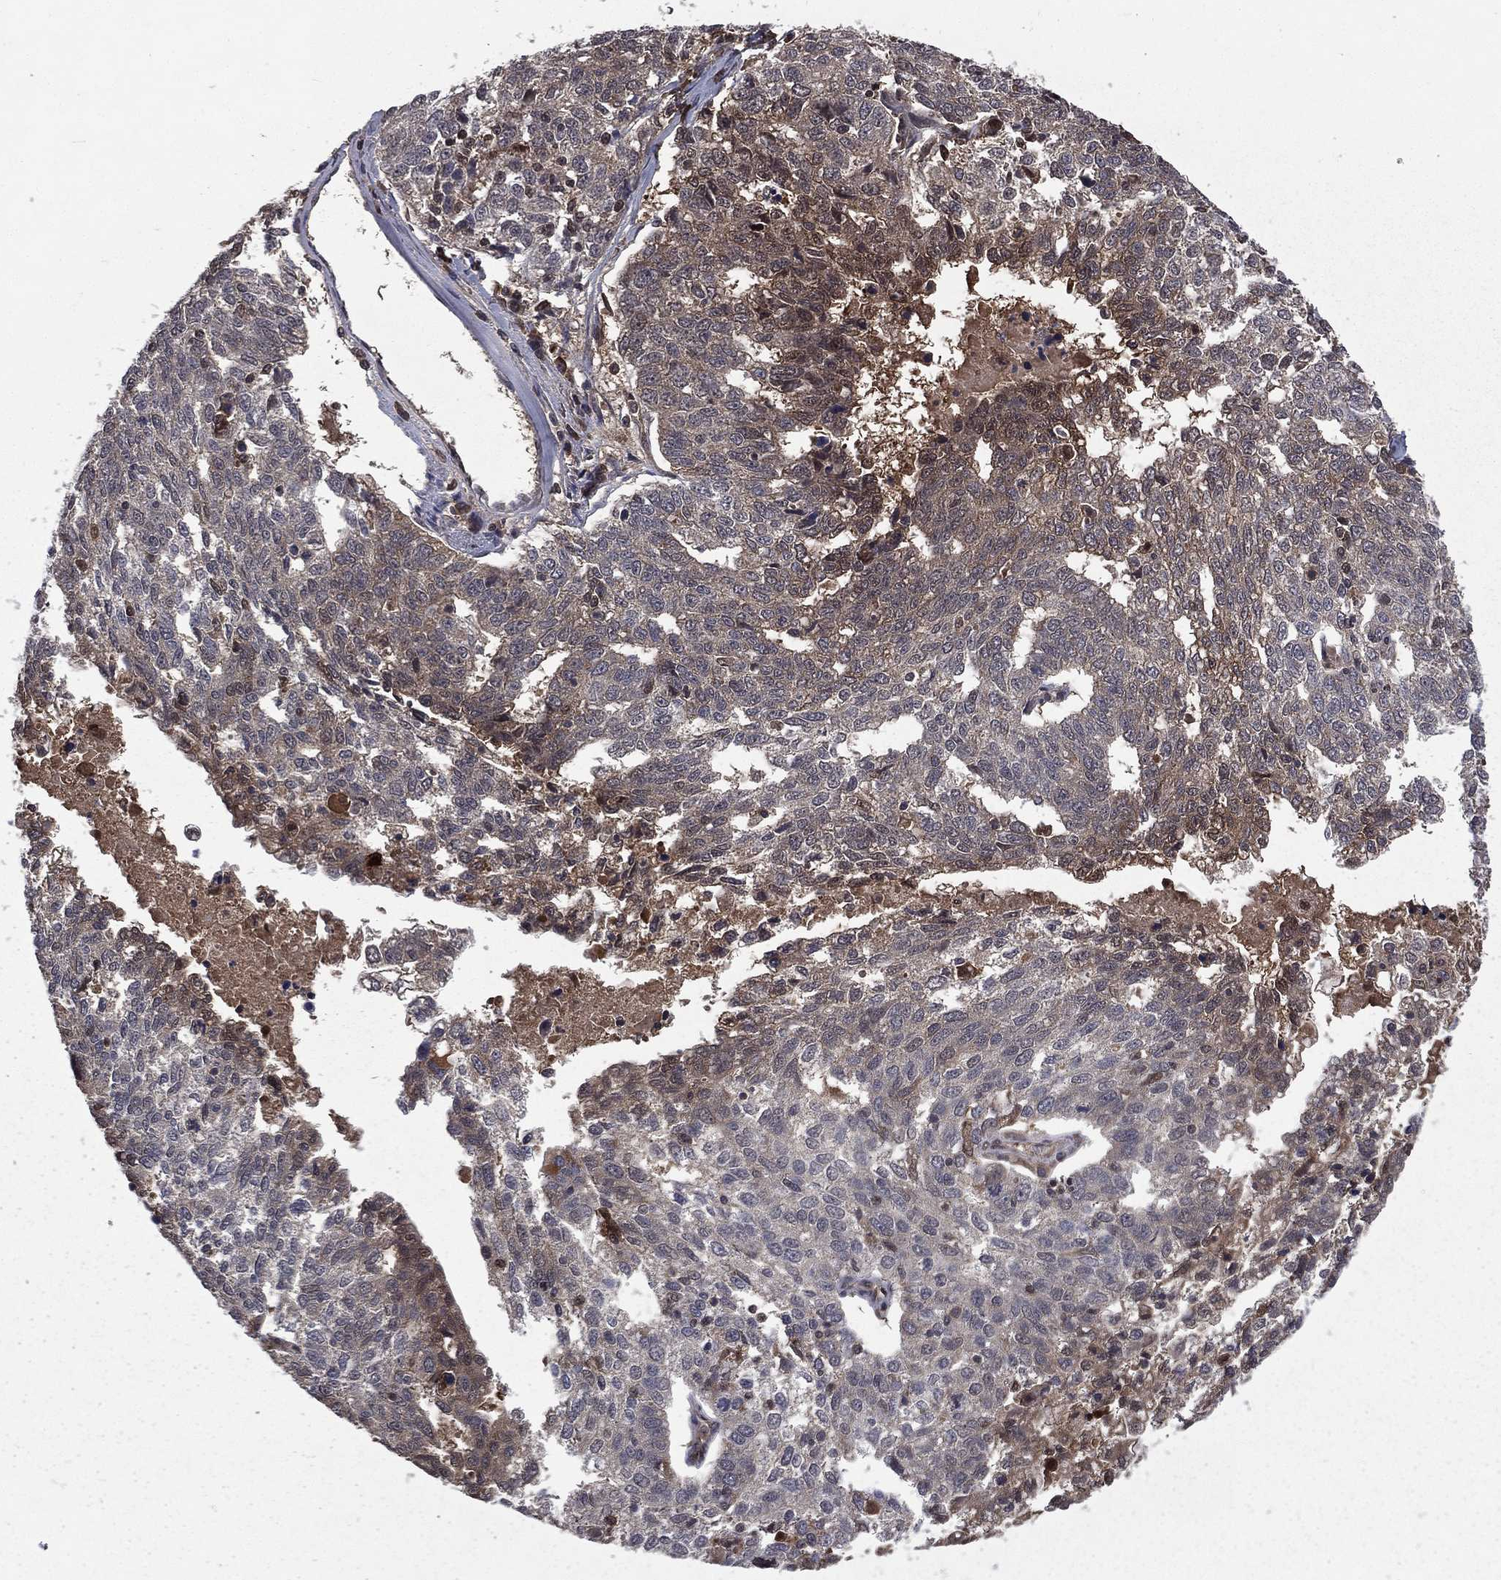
{"staining": {"intensity": "negative", "quantity": "none", "location": "none"}, "tissue": "ovarian cancer", "cell_type": "Tumor cells", "image_type": "cancer", "snomed": [{"axis": "morphology", "description": "Cystadenocarcinoma, serous, NOS"}, {"axis": "topography", "description": "Ovary"}], "caption": "There is no significant staining in tumor cells of ovarian serous cystadenocarcinoma.", "gene": "FGD1", "patient": {"sex": "female", "age": 71}}